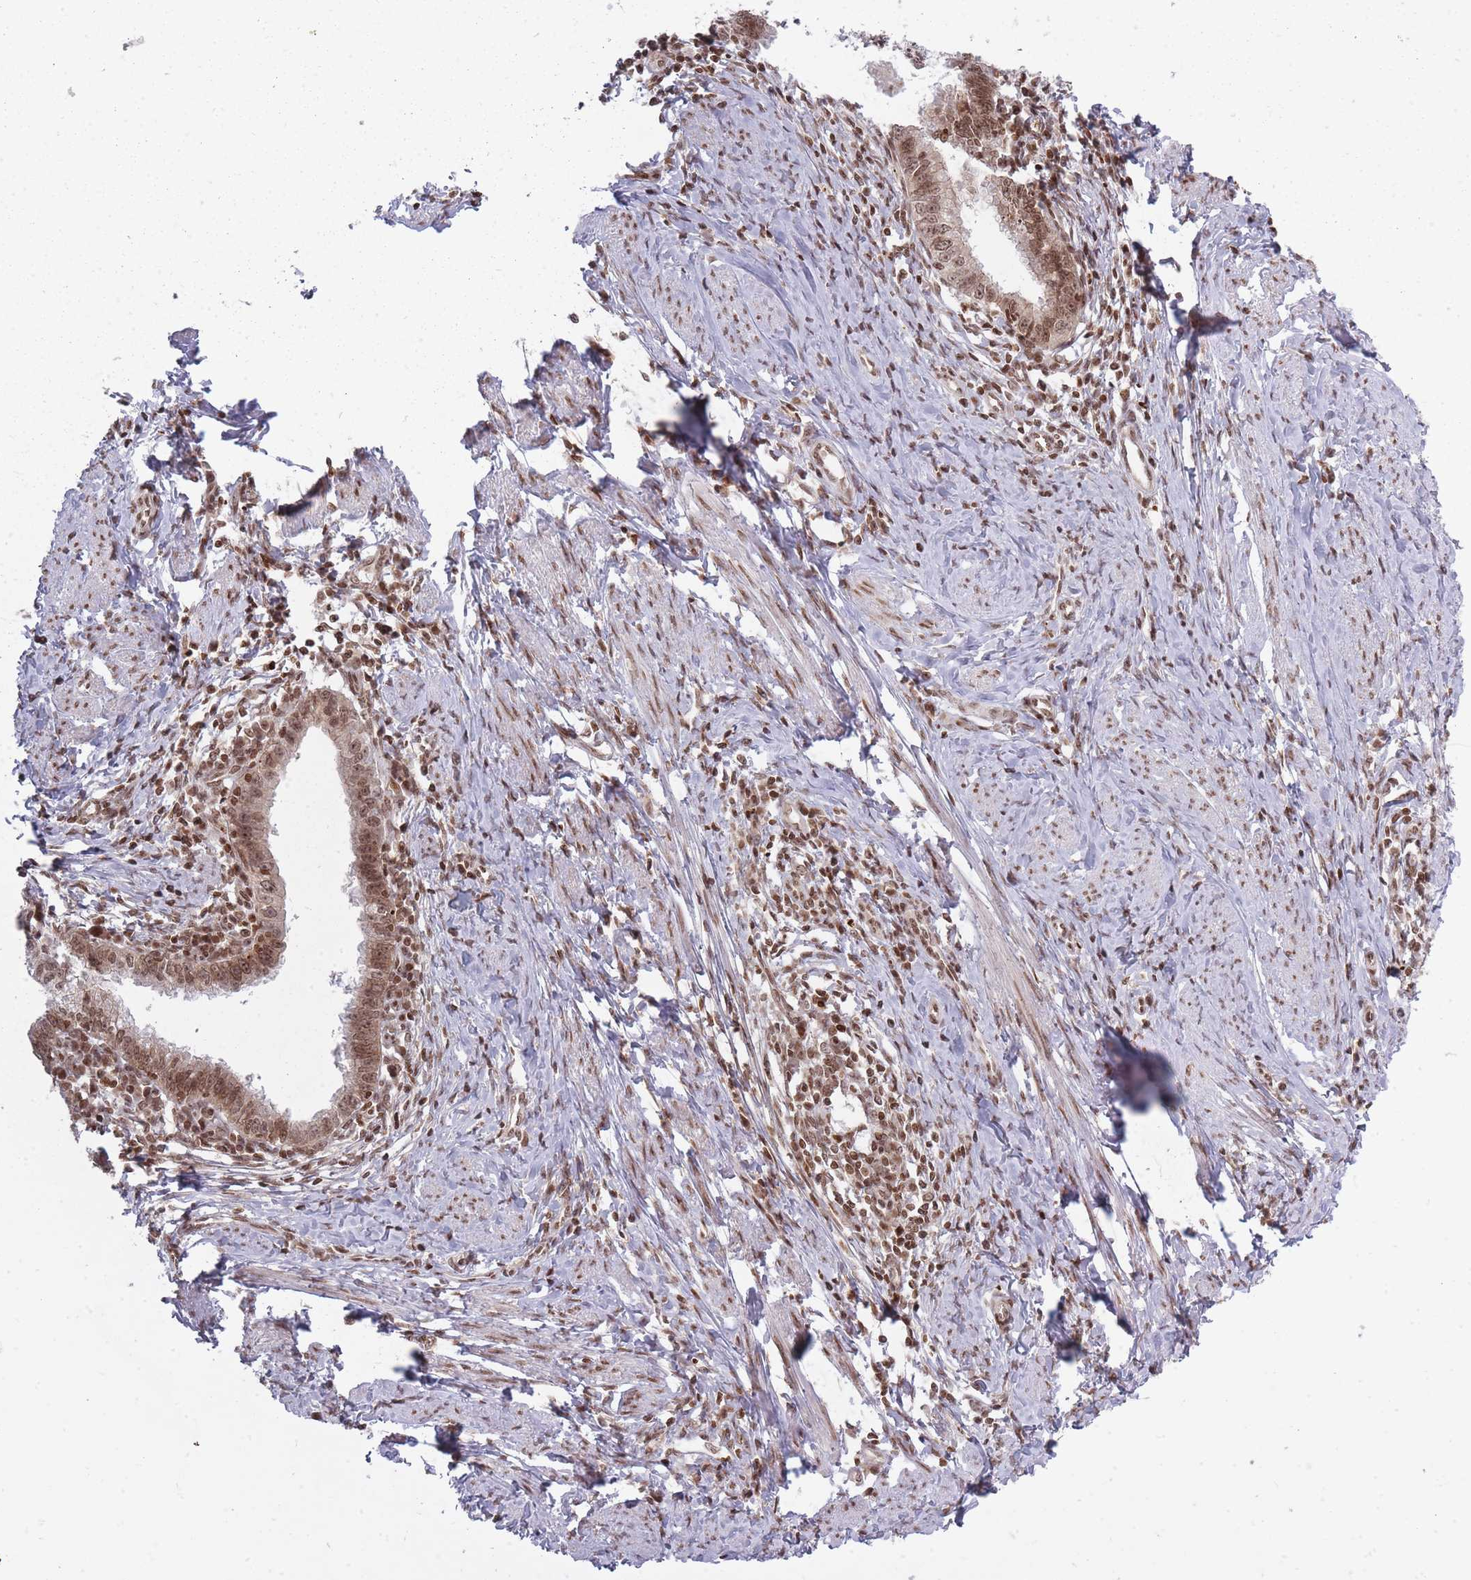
{"staining": {"intensity": "moderate", "quantity": ">75%", "location": "nuclear"}, "tissue": "cervical cancer", "cell_type": "Tumor cells", "image_type": "cancer", "snomed": [{"axis": "morphology", "description": "Adenocarcinoma, NOS"}, {"axis": "topography", "description": "Cervix"}], "caption": "Tumor cells show medium levels of moderate nuclear expression in approximately >75% of cells in adenocarcinoma (cervical).", "gene": "TMC6", "patient": {"sex": "female", "age": 36}}